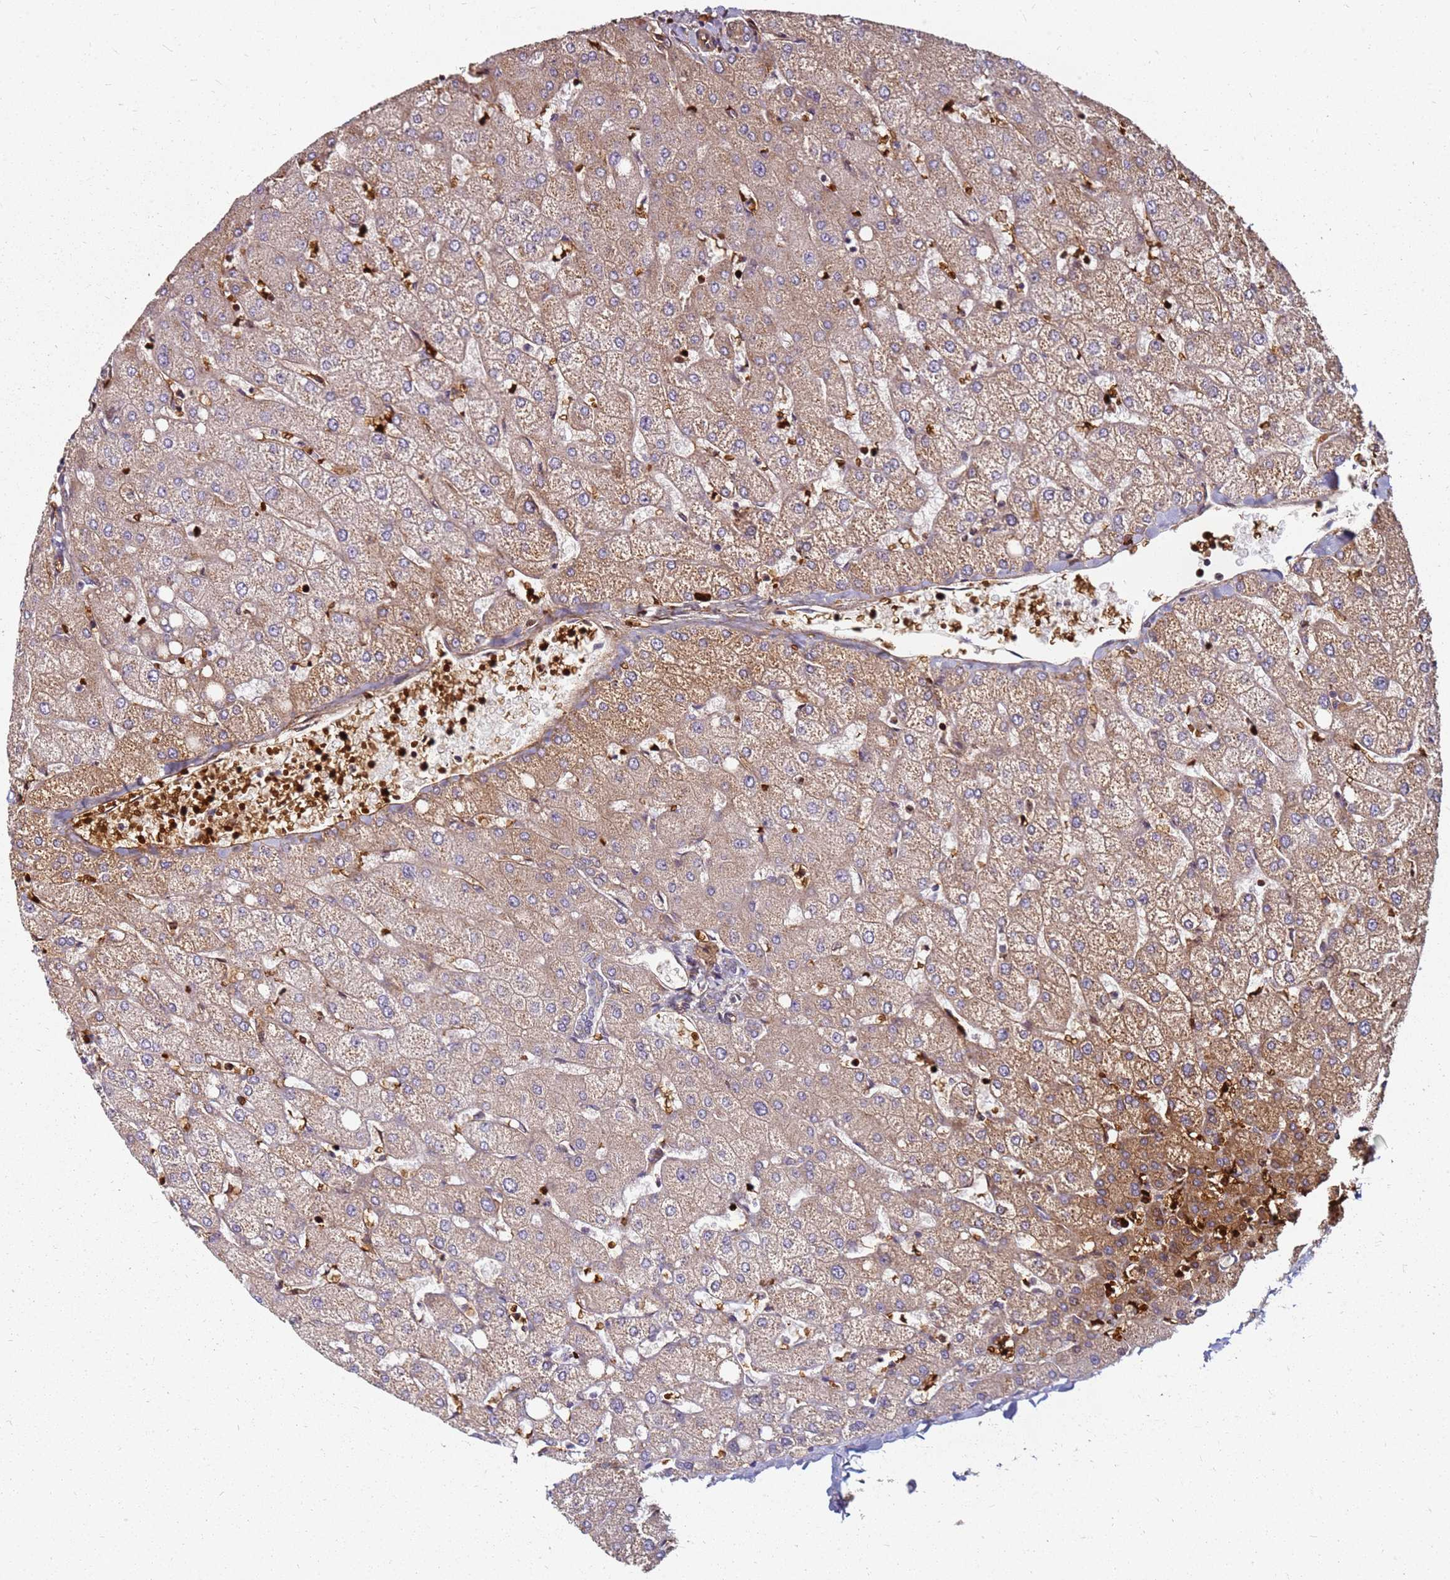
{"staining": {"intensity": "strong", "quantity": "<25%", "location": "nuclear"}, "tissue": "liver", "cell_type": "Cholangiocytes", "image_type": "normal", "snomed": [{"axis": "morphology", "description": "Normal tissue, NOS"}, {"axis": "topography", "description": "Liver"}], "caption": "This image demonstrates IHC staining of normal liver, with medium strong nuclear expression in approximately <25% of cholangiocytes.", "gene": "RNF11", "patient": {"sex": "female", "age": 54}}